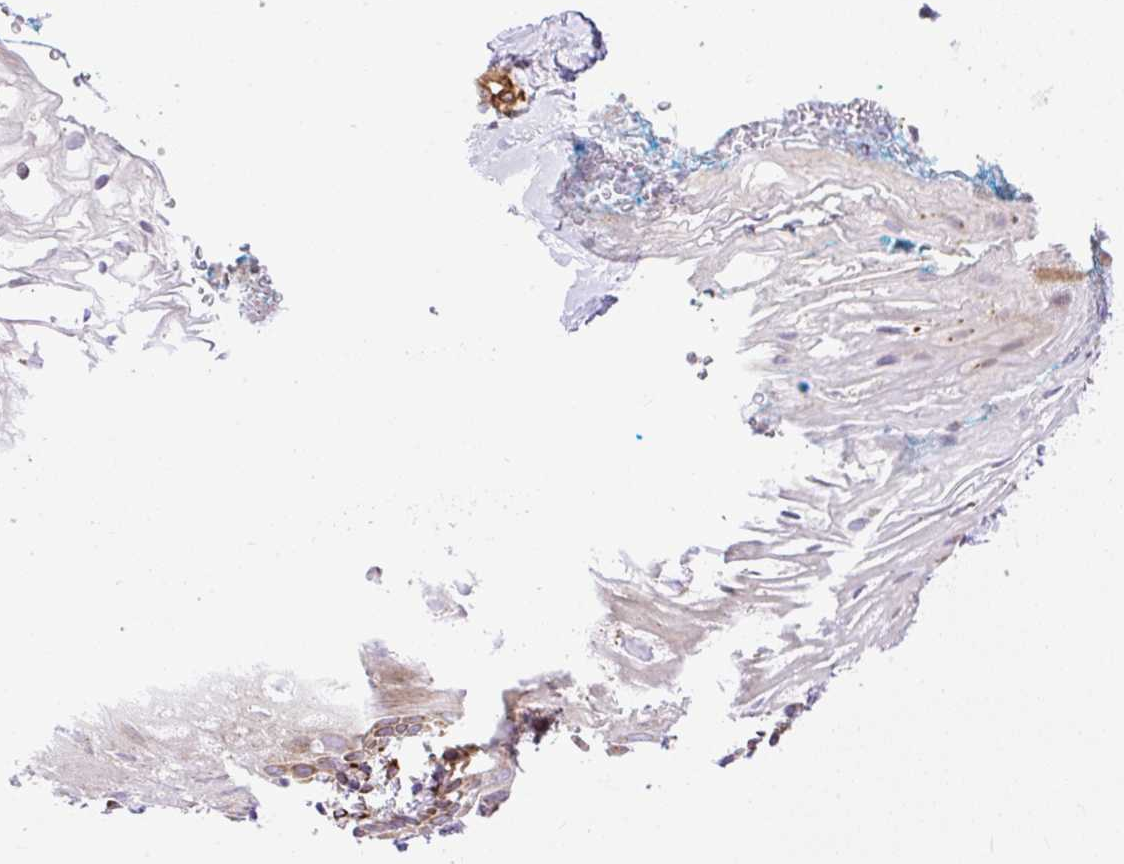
{"staining": {"intensity": "moderate", "quantity": "<25%", "location": "cytoplasmic/membranous"}, "tissue": "vagina", "cell_type": "Squamous epithelial cells", "image_type": "normal", "snomed": [{"axis": "morphology", "description": "Normal tissue, NOS"}, {"axis": "morphology", "description": "Adenocarcinoma, NOS"}, {"axis": "topography", "description": "Rectum"}, {"axis": "topography", "description": "Vagina"}, {"axis": "topography", "description": "Peripheral nerve tissue"}], "caption": "Squamous epithelial cells show low levels of moderate cytoplasmic/membranous staining in about <25% of cells in normal human vagina. (brown staining indicates protein expression, while blue staining denotes nuclei).", "gene": "RAB30", "patient": {"sex": "female", "age": 71}}